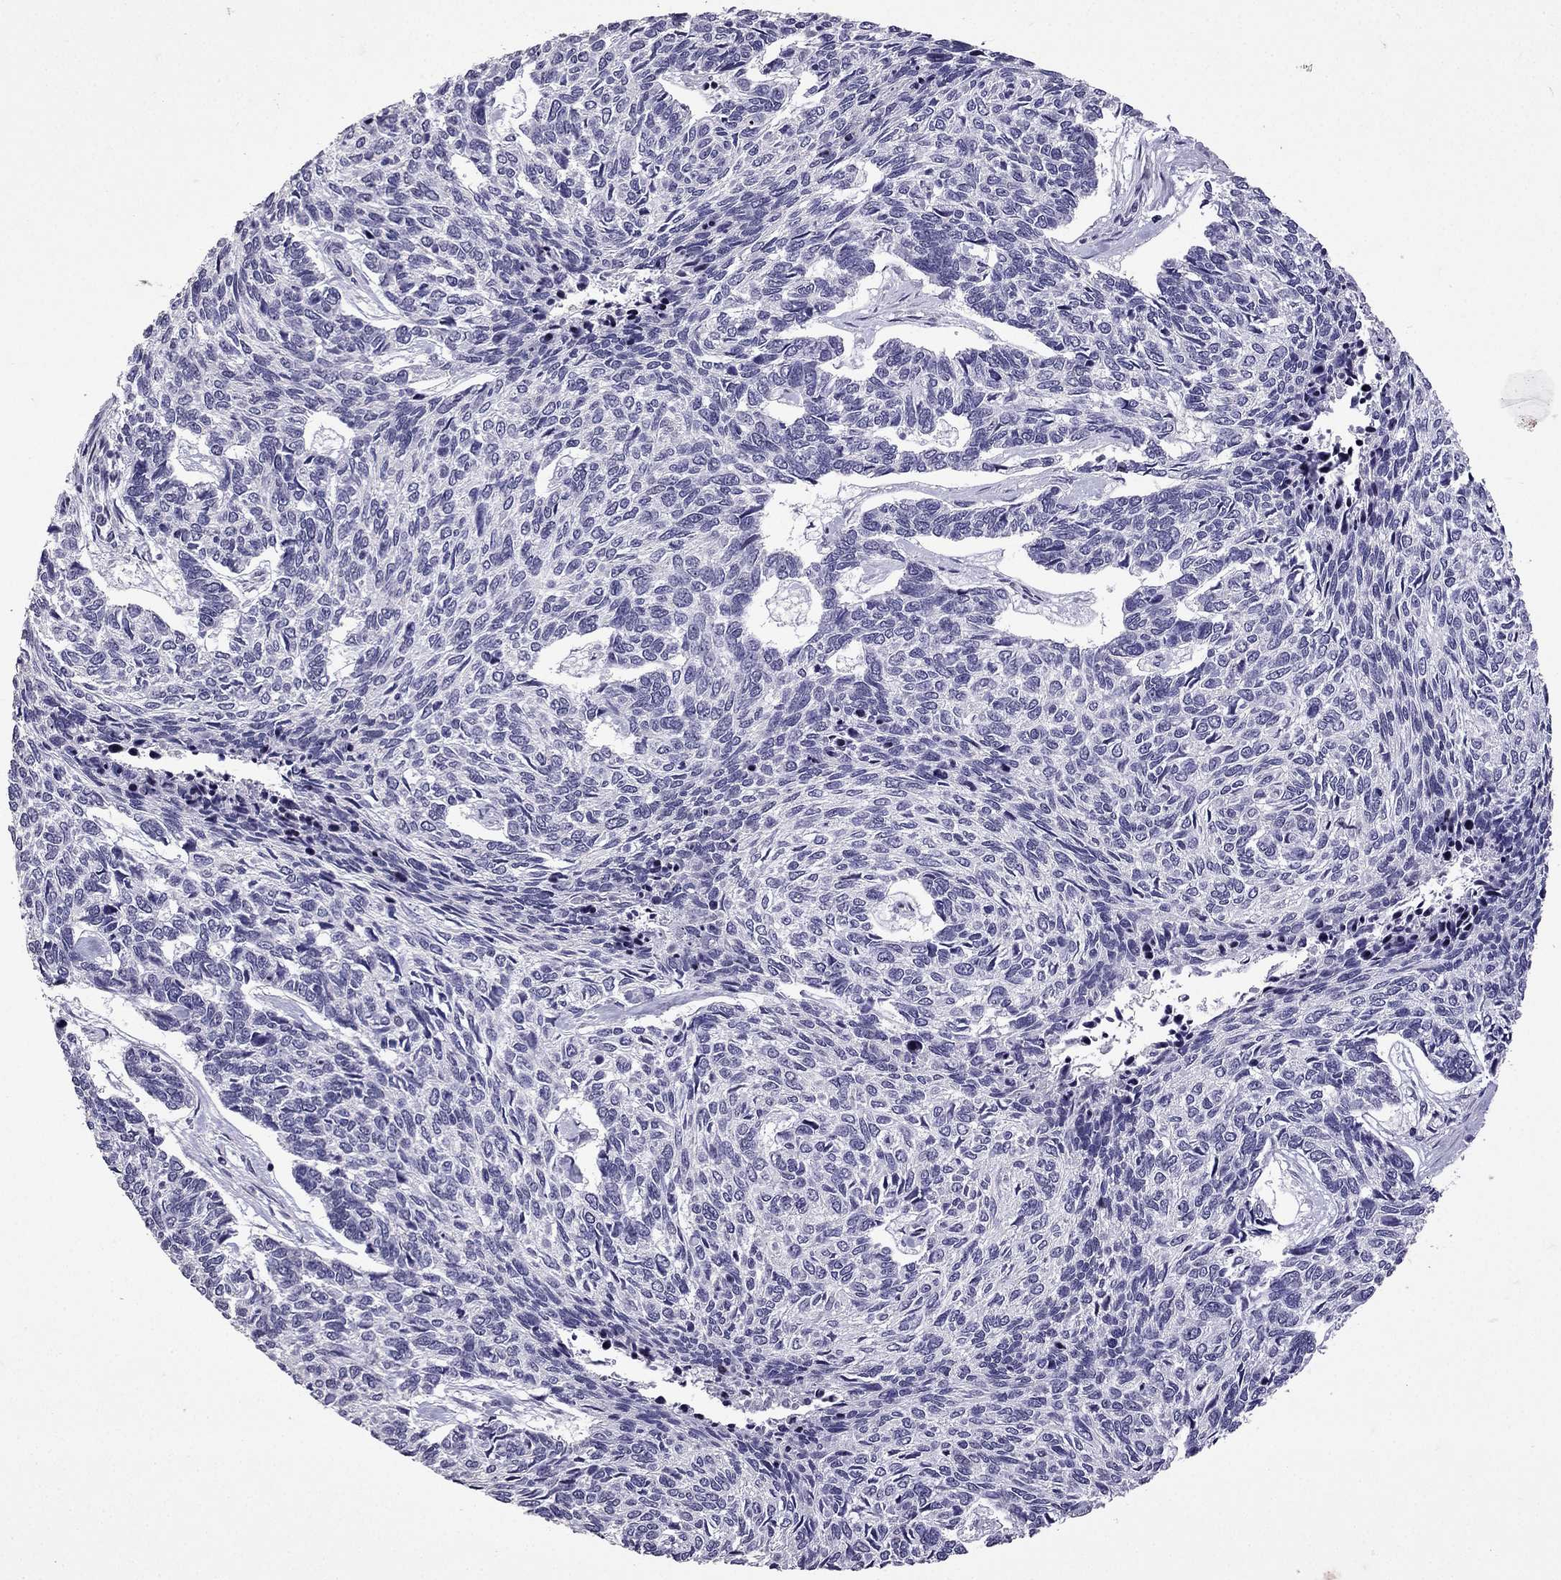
{"staining": {"intensity": "negative", "quantity": "none", "location": "none"}, "tissue": "skin cancer", "cell_type": "Tumor cells", "image_type": "cancer", "snomed": [{"axis": "morphology", "description": "Basal cell carcinoma"}, {"axis": "topography", "description": "Skin"}], "caption": "Tumor cells show no significant protein expression in basal cell carcinoma (skin).", "gene": "TTN", "patient": {"sex": "female", "age": 65}}